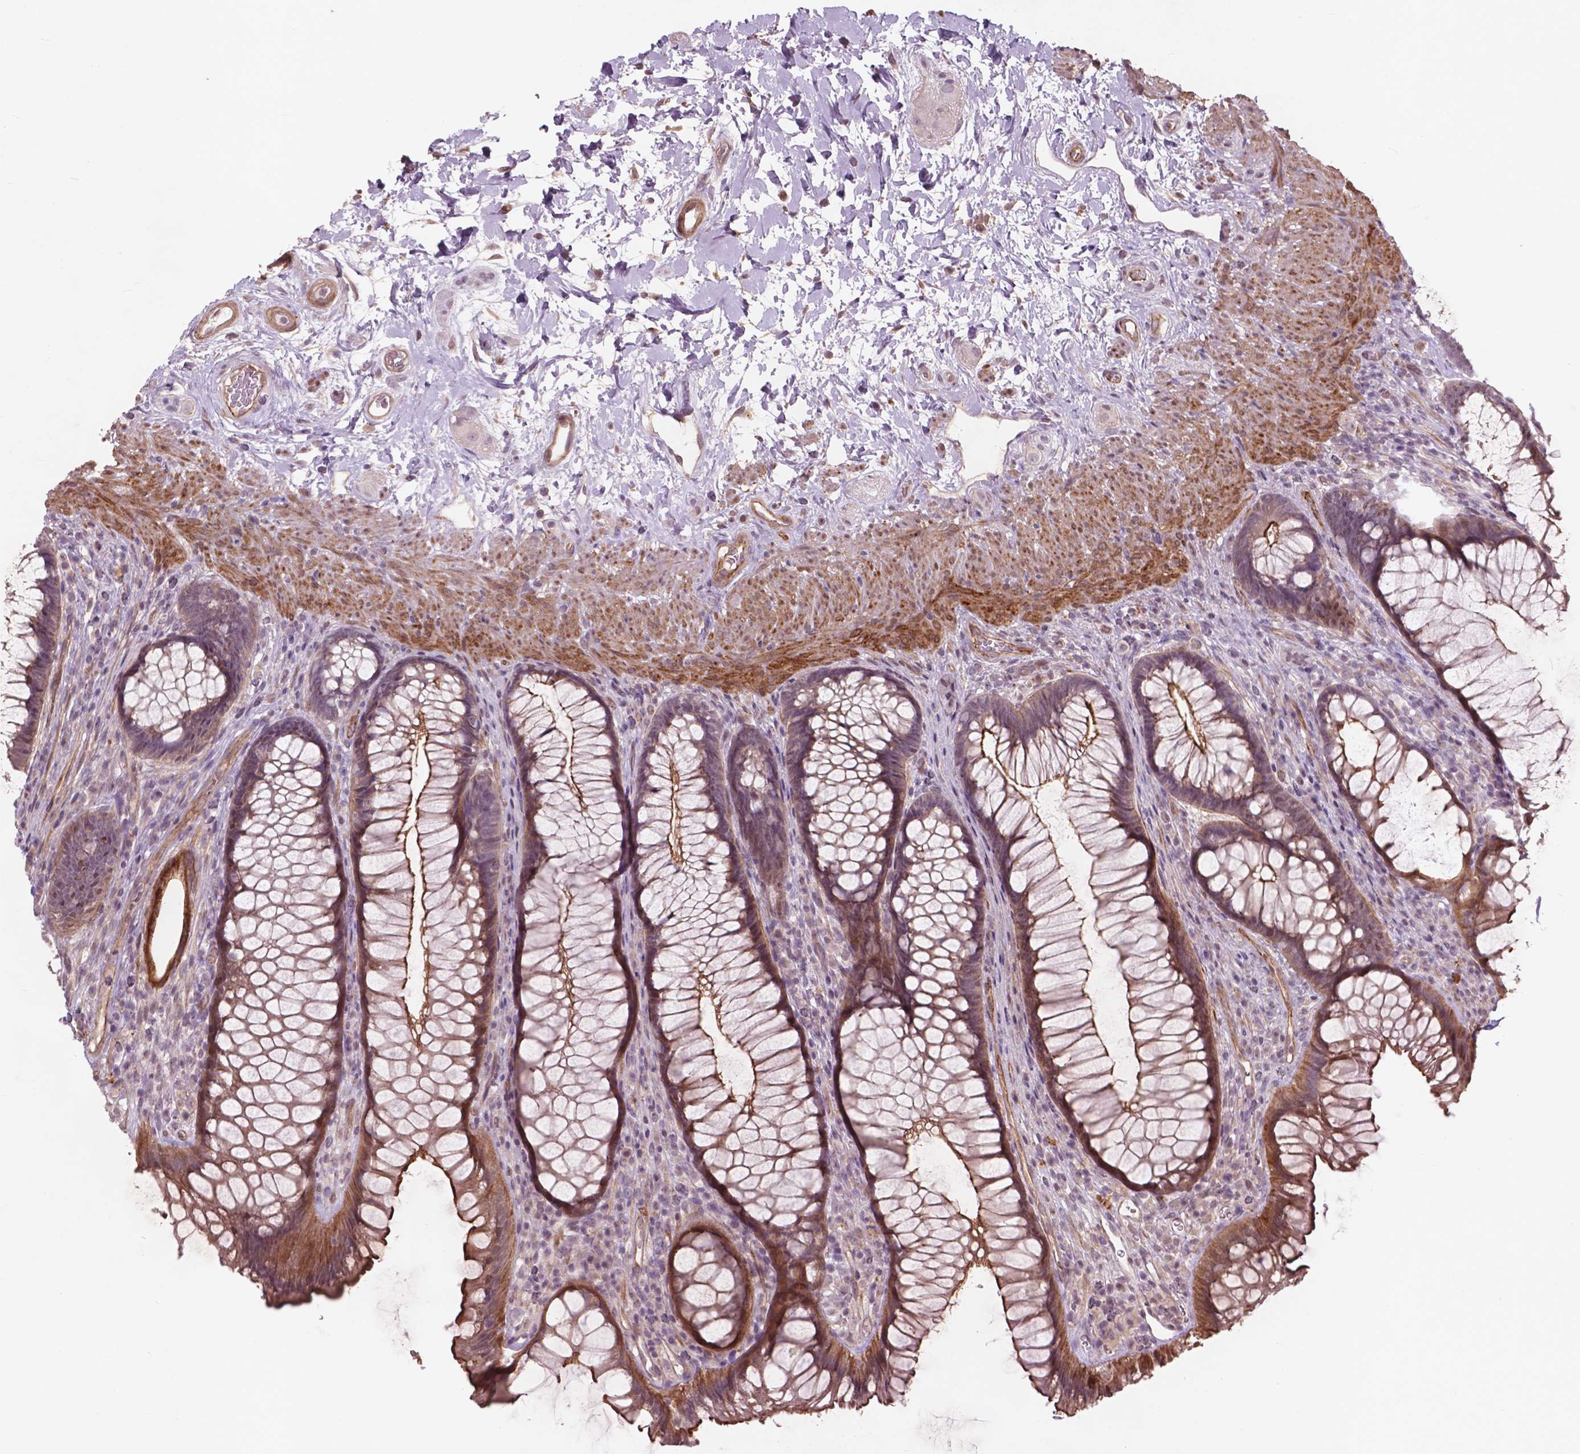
{"staining": {"intensity": "moderate", "quantity": ">75%", "location": "cytoplasmic/membranous"}, "tissue": "rectum", "cell_type": "Glandular cells", "image_type": "normal", "snomed": [{"axis": "morphology", "description": "Normal tissue, NOS"}, {"axis": "topography", "description": "Smooth muscle"}, {"axis": "topography", "description": "Rectum"}], "caption": "Protein analysis of normal rectum reveals moderate cytoplasmic/membranous positivity in approximately >75% of glandular cells.", "gene": "RFPL4B", "patient": {"sex": "male", "age": 53}}